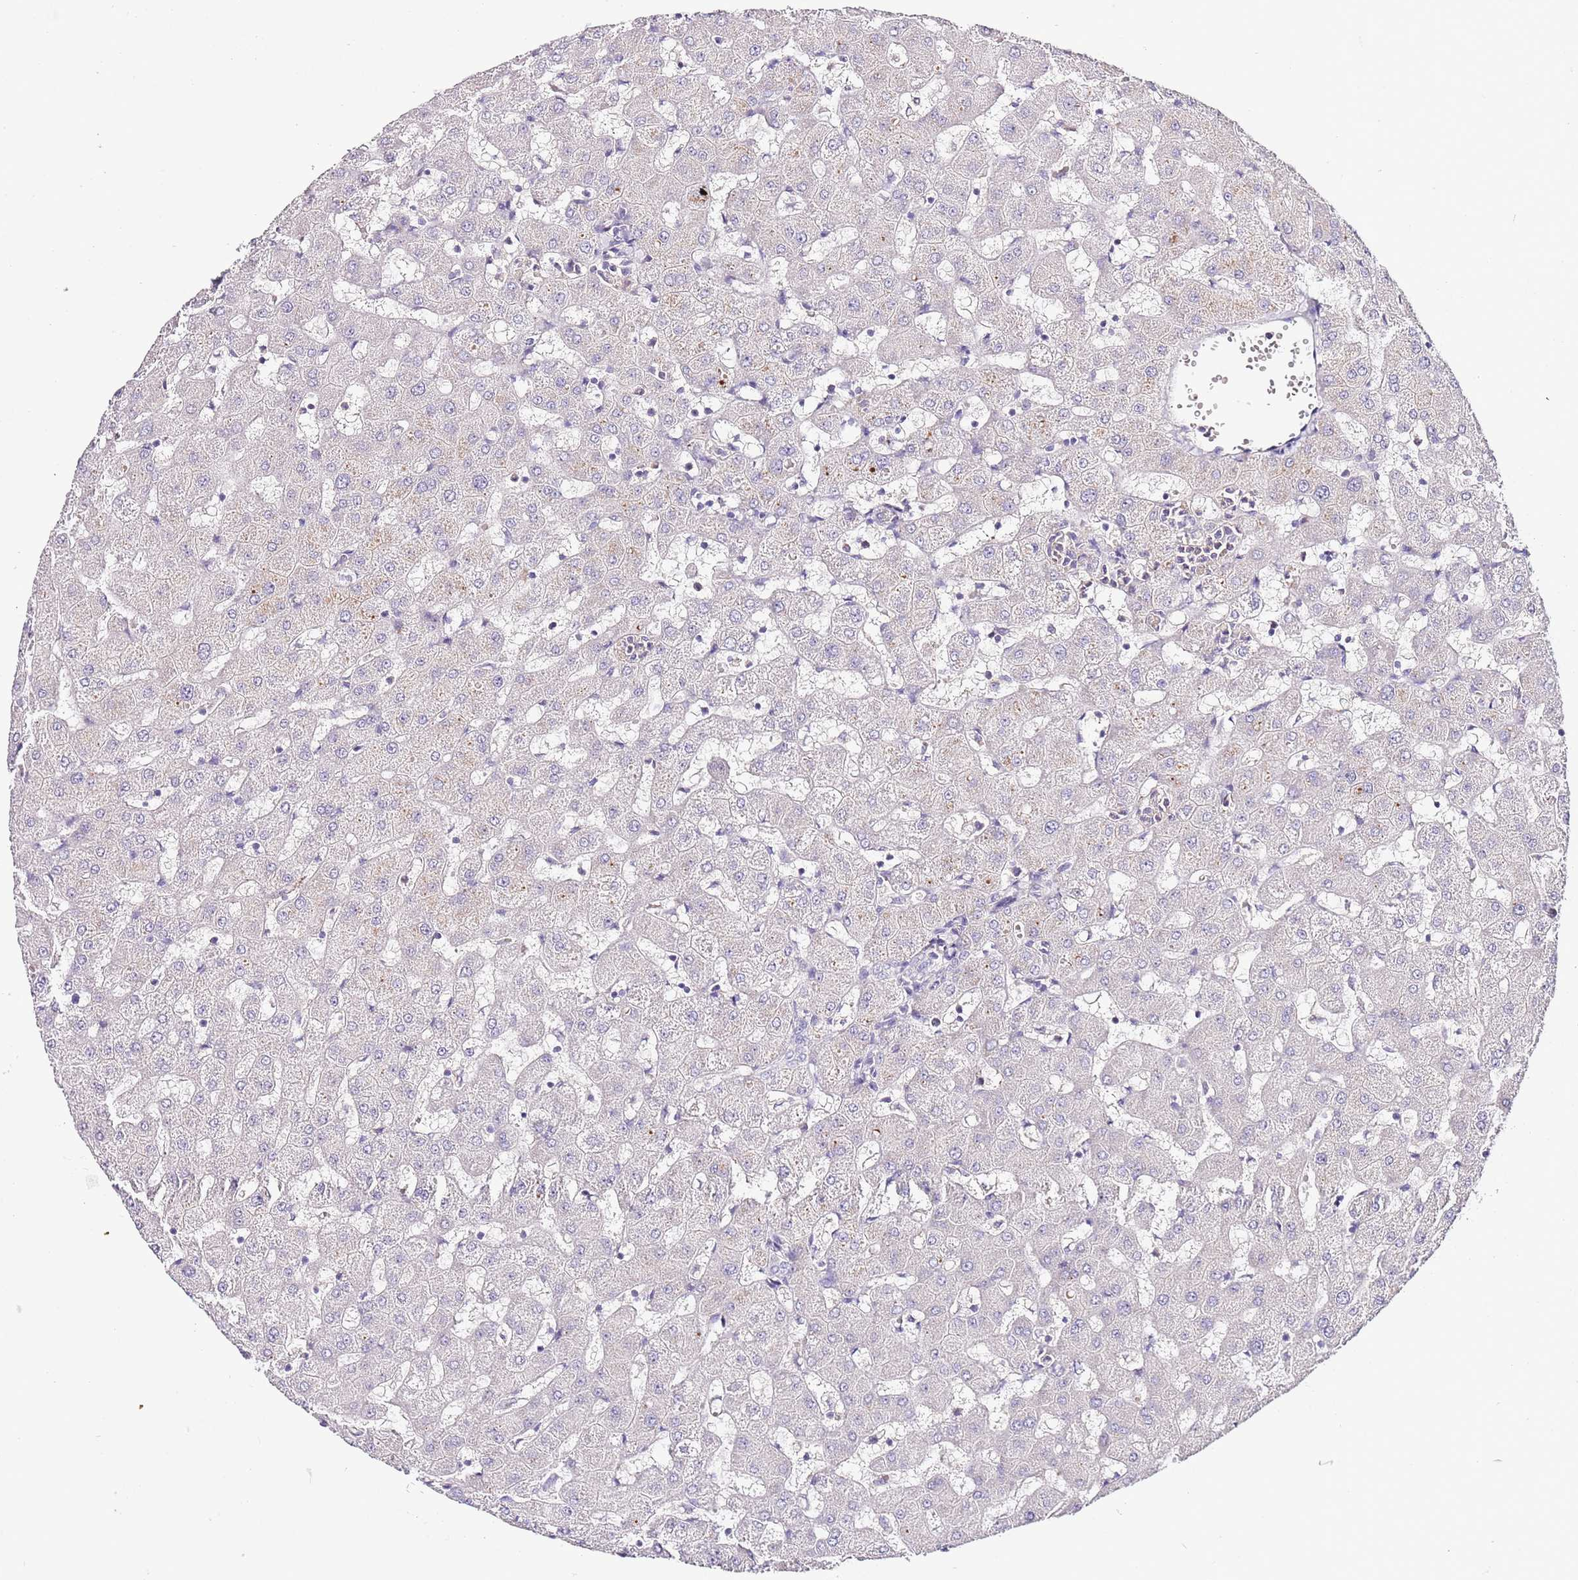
{"staining": {"intensity": "negative", "quantity": "none", "location": "none"}, "tissue": "liver", "cell_type": "Cholangiocytes", "image_type": "normal", "snomed": [{"axis": "morphology", "description": "Normal tissue, NOS"}, {"axis": "topography", "description": "Liver"}], "caption": "This image is of unremarkable liver stained with immunohistochemistry (IHC) to label a protein in brown with the nuclei are counter-stained blue. There is no expression in cholangiocytes.", "gene": "ABHD17A", "patient": {"sex": "female", "age": 63}}